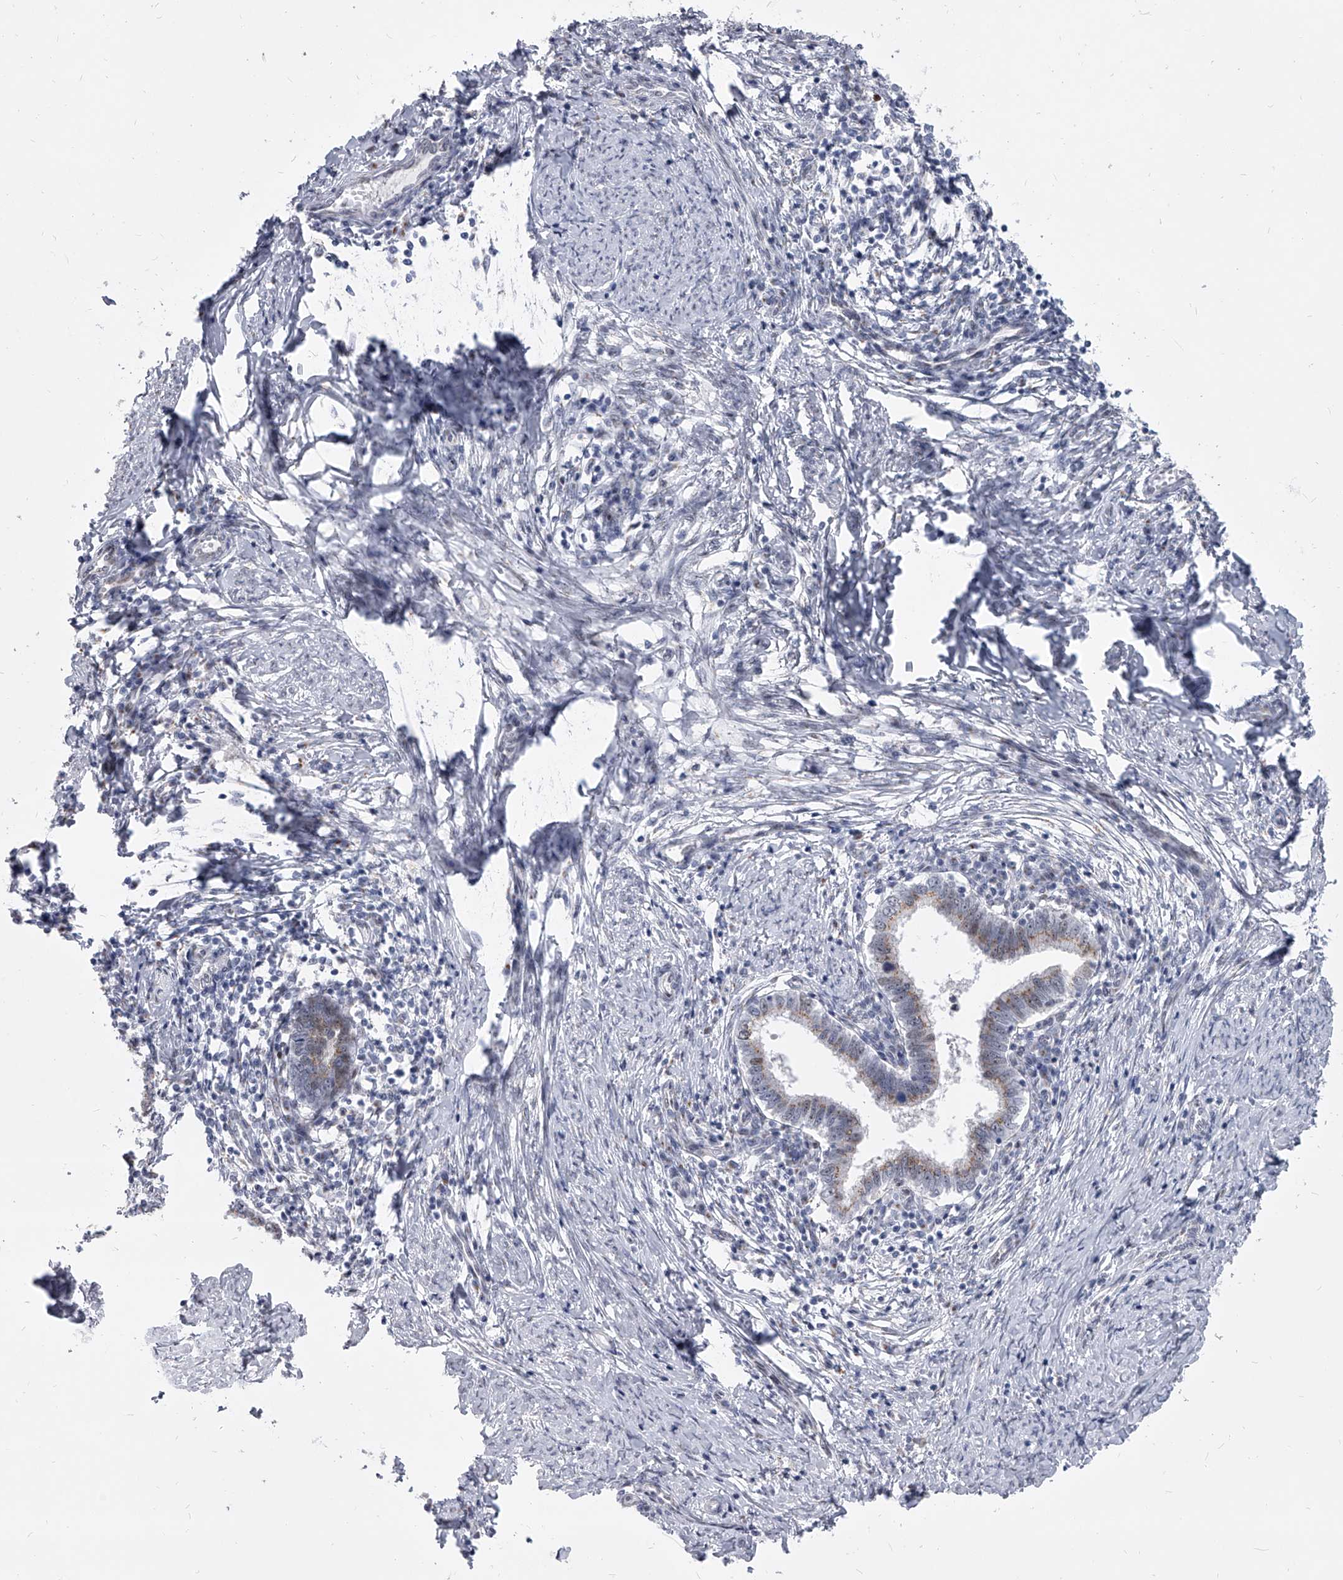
{"staining": {"intensity": "weak", "quantity": "25%-75%", "location": "cytoplasmic/membranous"}, "tissue": "cervical cancer", "cell_type": "Tumor cells", "image_type": "cancer", "snomed": [{"axis": "morphology", "description": "Adenocarcinoma, NOS"}, {"axis": "topography", "description": "Cervix"}], "caption": "The immunohistochemical stain shows weak cytoplasmic/membranous positivity in tumor cells of cervical cancer (adenocarcinoma) tissue.", "gene": "EVA1C", "patient": {"sex": "female", "age": 36}}